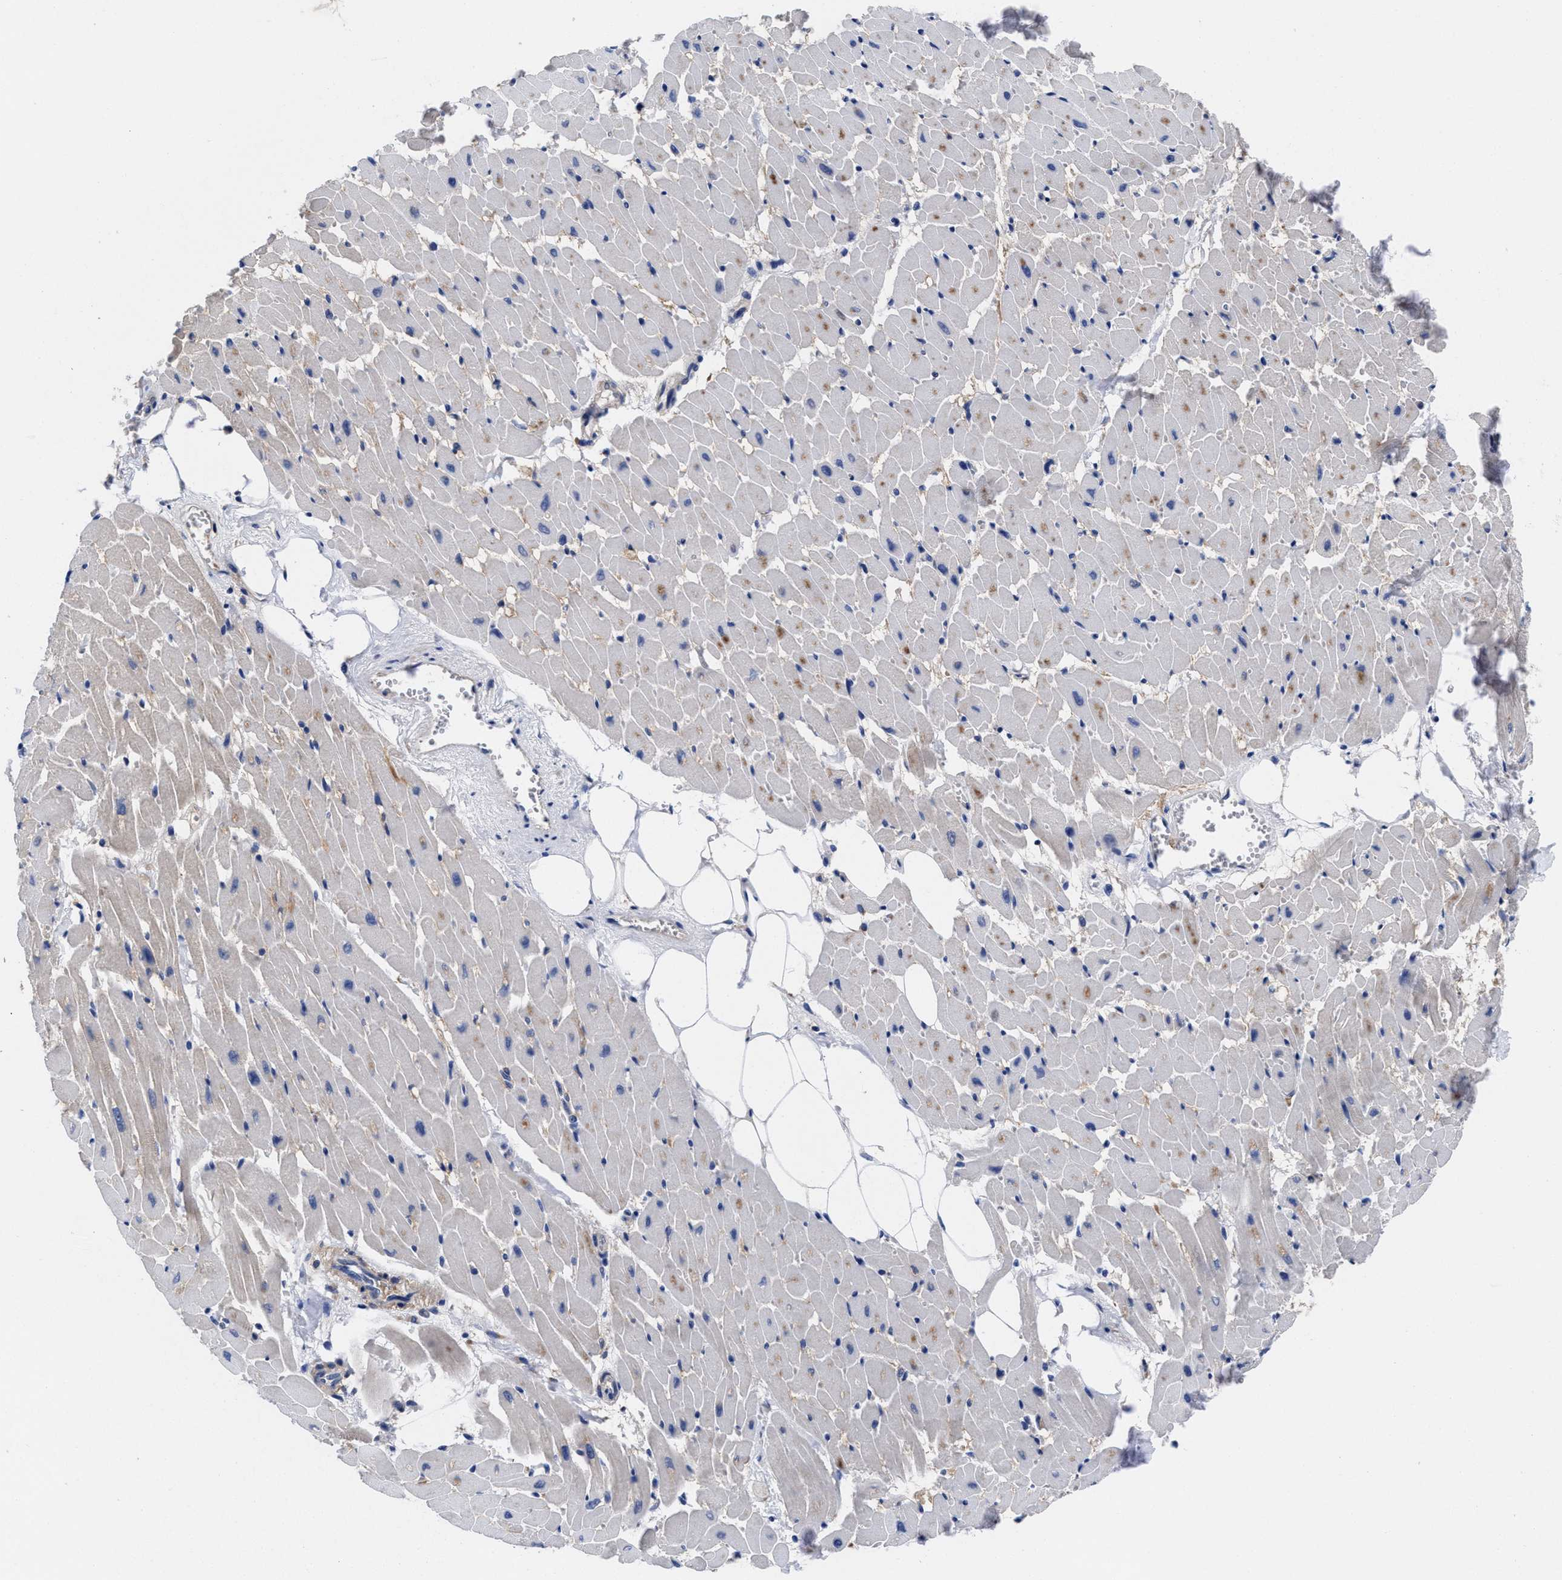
{"staining": {"intensity": "moderate", "quantity": "25%-75%", "location": "cytoplasmic/membranous"}, "tissue": "heart muscle", "cell_type": "Cardiomyocytes", "image_type": "normal", "snomed": [{"axis": "morphology", "description": "Normal tissue, NOS"}, {"axis": "topography", "description": "Heart"}], "caption": "Immunohistochemistry staining of unremarkable heart muscle, which demonstrates medium levels of moderate cytoplasmic/membranous positivity in about 25%-75% of cardiomyocytes indicating moderate cytoplasmic/membranous protein expression. The staining was performed using DAB (brown) for protein detection and nuclei were counterstained in hematoxylin (blue).", "gene": "TXNDC17", "patient": {"sex": "female", "age": 19}}